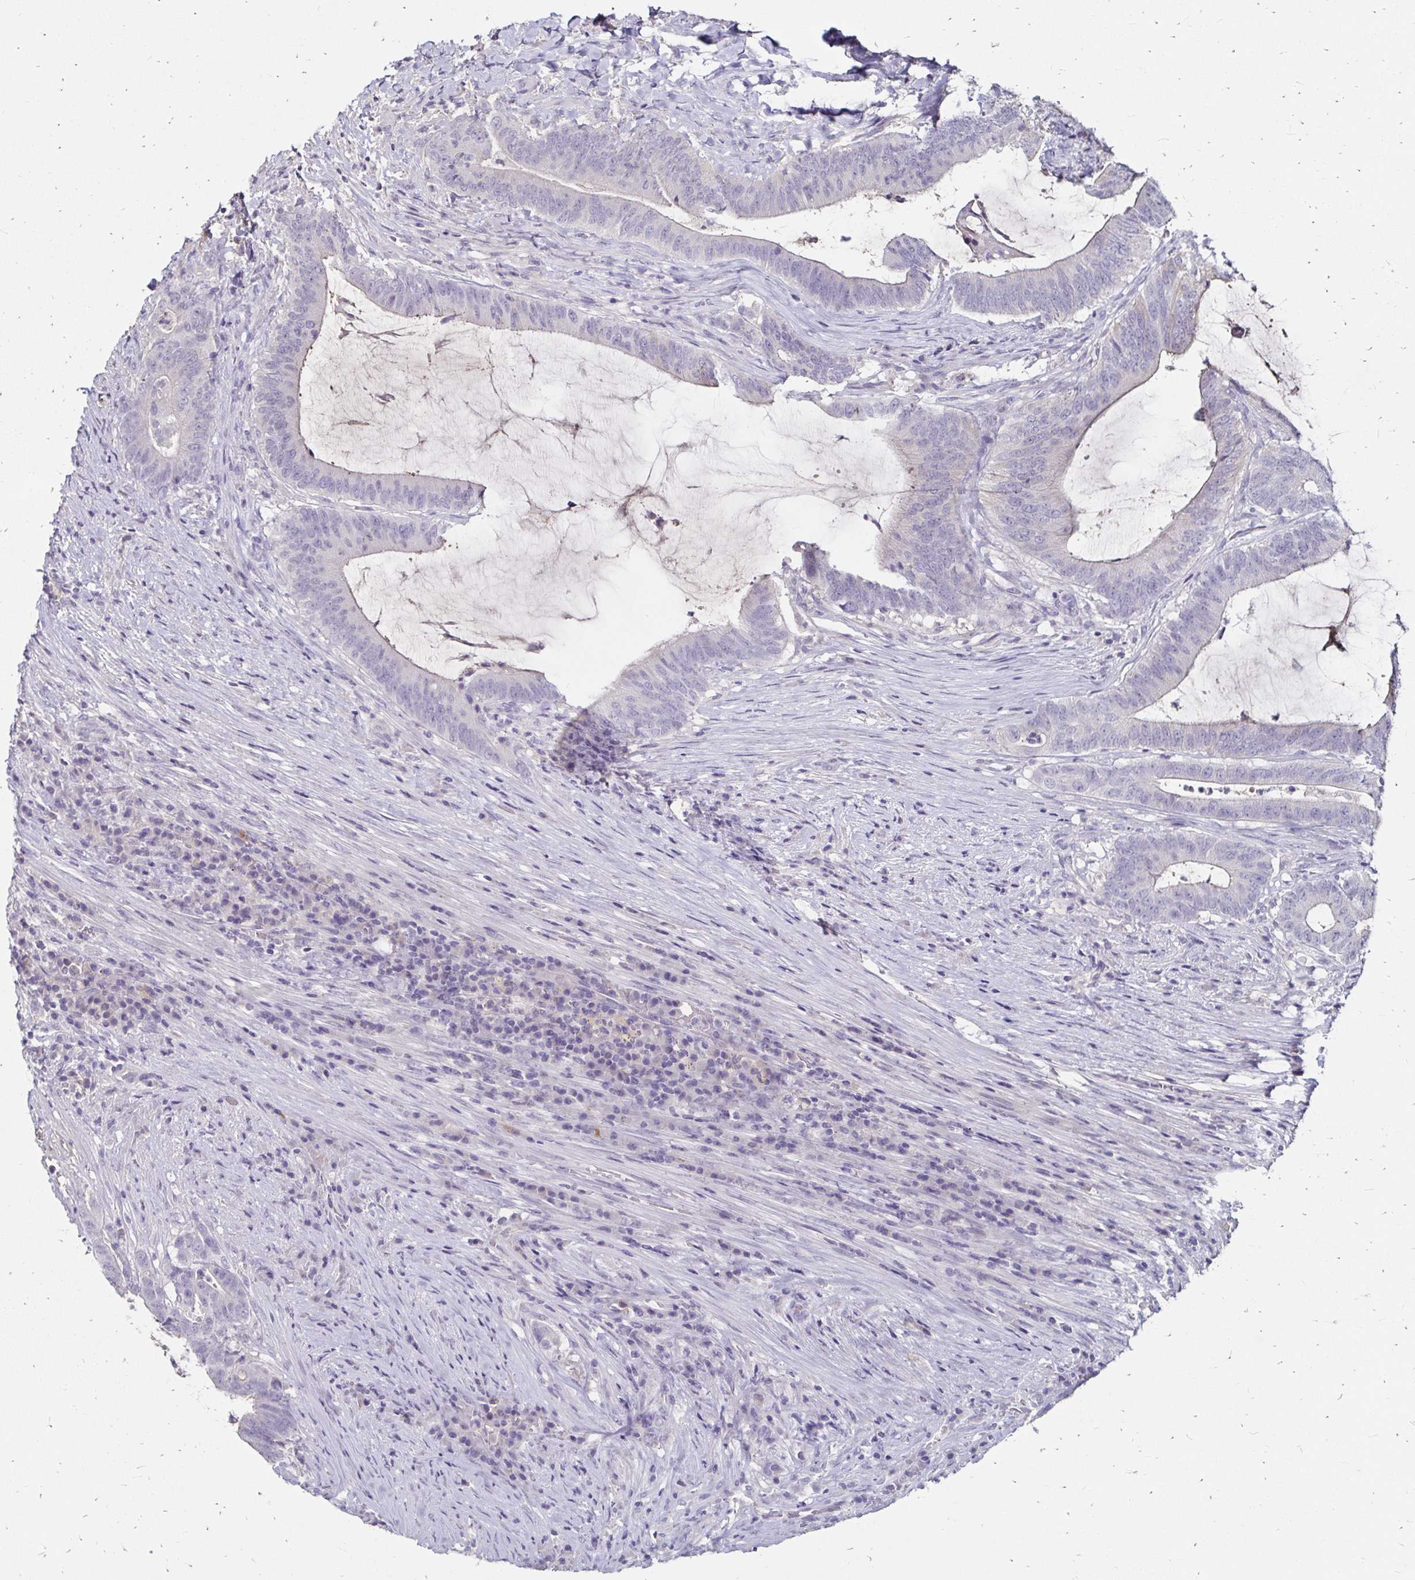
{"staining": {"intensity": "negative", "quantity": "none", "location": "none"}, "tissue": "colorectal cancer", "cell_type": "Tumor cells", "image_type": "cancer", "snomed": [{"axis": "morphology", "description": "Adenocarcinoma, NOS"}, {"axis": "topography", "description": "Colon"}], "caption": "Colorectal cancer (adenocarcinoma) stained for a protein using IHC displays no positivity tumor cells.", "gene": "SCG3", "patient": {"sex": "female", "age": 43}}